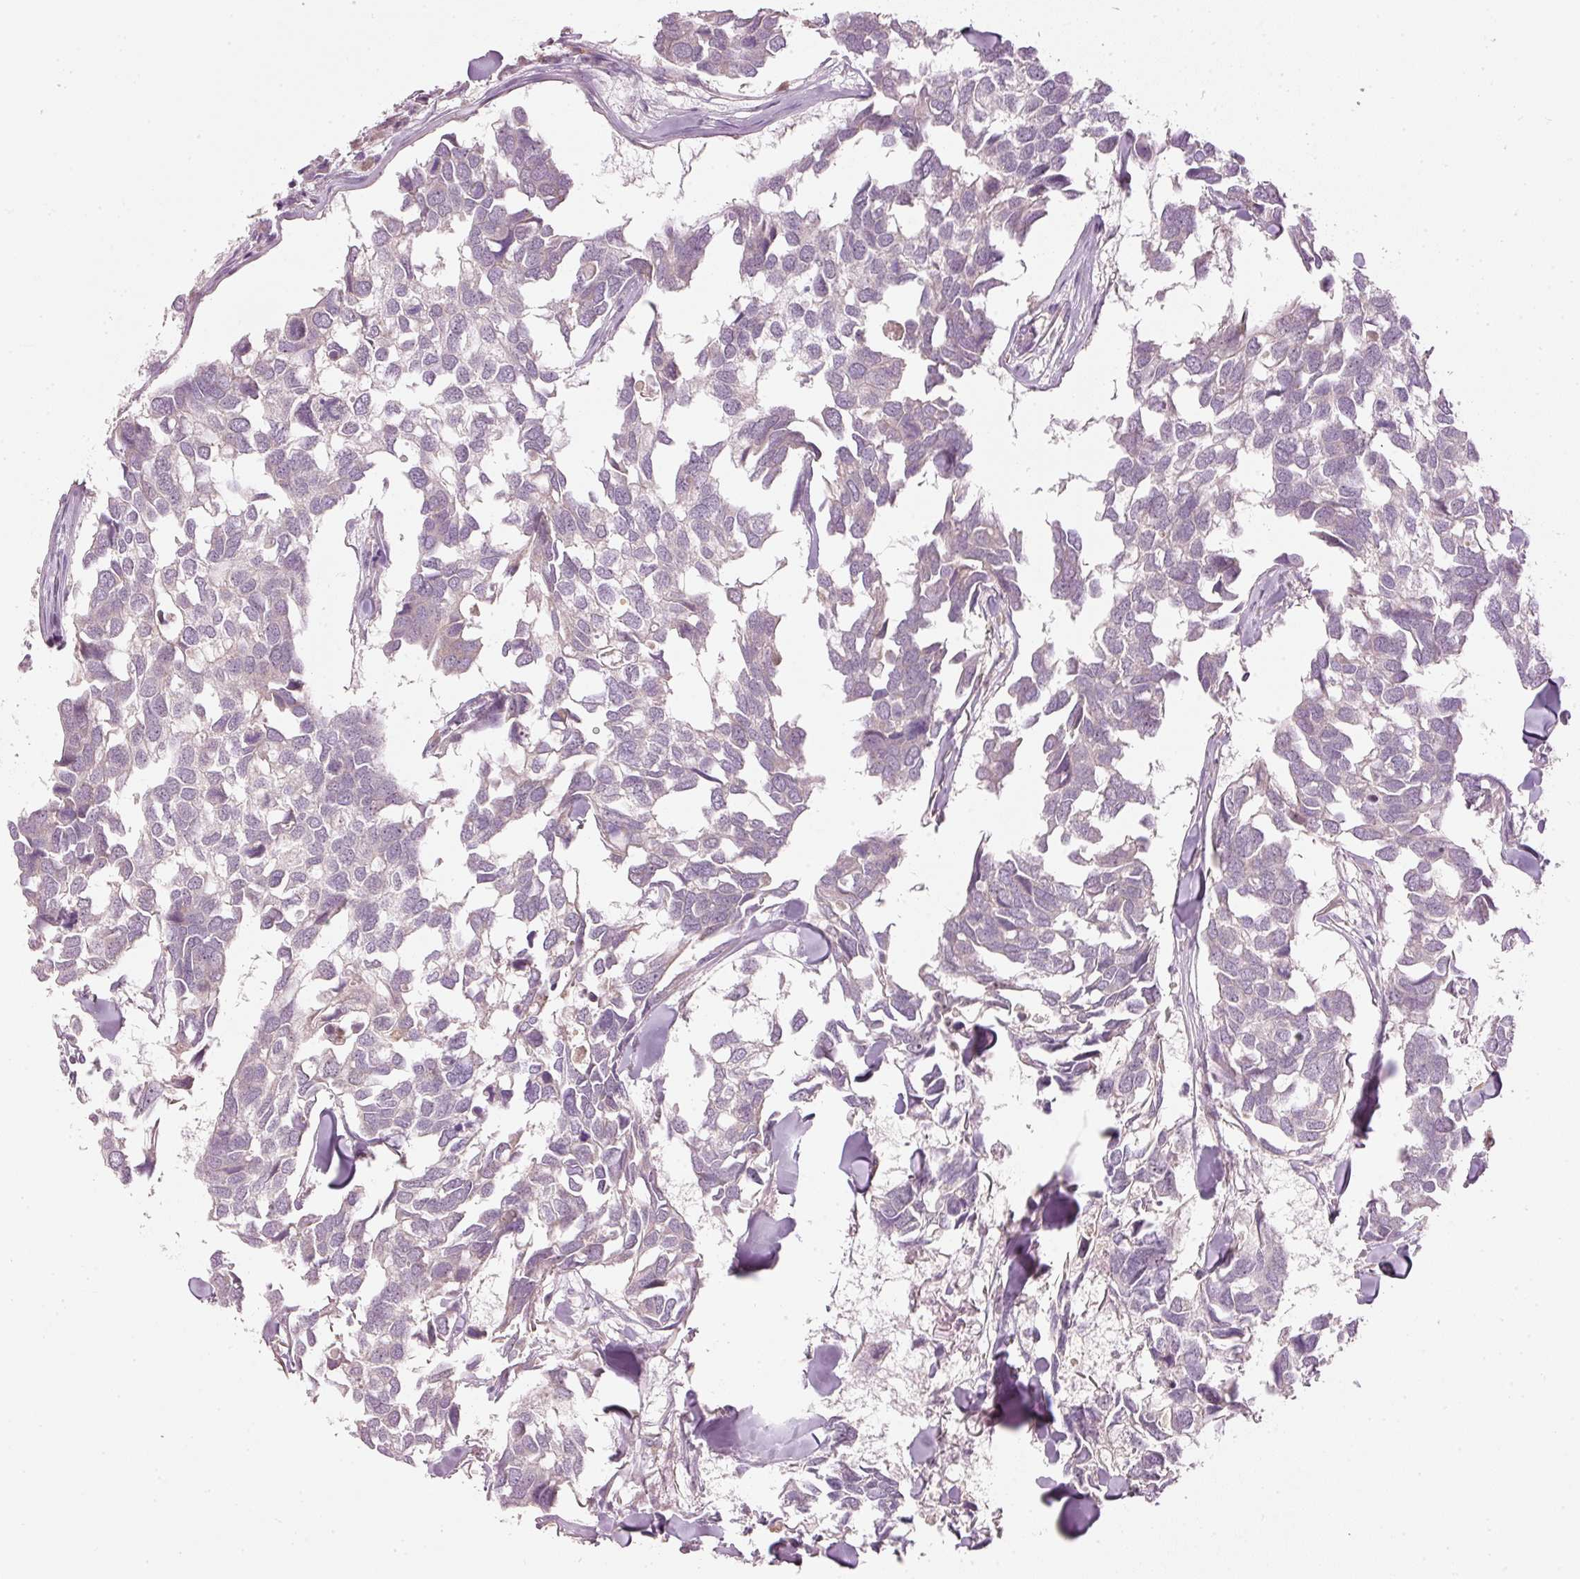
{"staining": {"intensity": "negative", "quantity": "none", "location": "none"}, "tissue": "breast cancer", "cell_type": "Tumor cells", "image_type": "cancer", "snomed": [{"axis": "morphology", "description": "Duct carcinoma"}, {"axis": "topography", "description": "Breast"}], "caption": "This photomicrograph is of breast cancer (infiltrating ductal carcinoma) stained with immunohistochemistry (IHC) to label a protein in brown with the nuclei are counter-stained blue. There is no staining in tumor cells.", "gene": "CDC20B", "patient": {"sex": "female", "age": 83}}